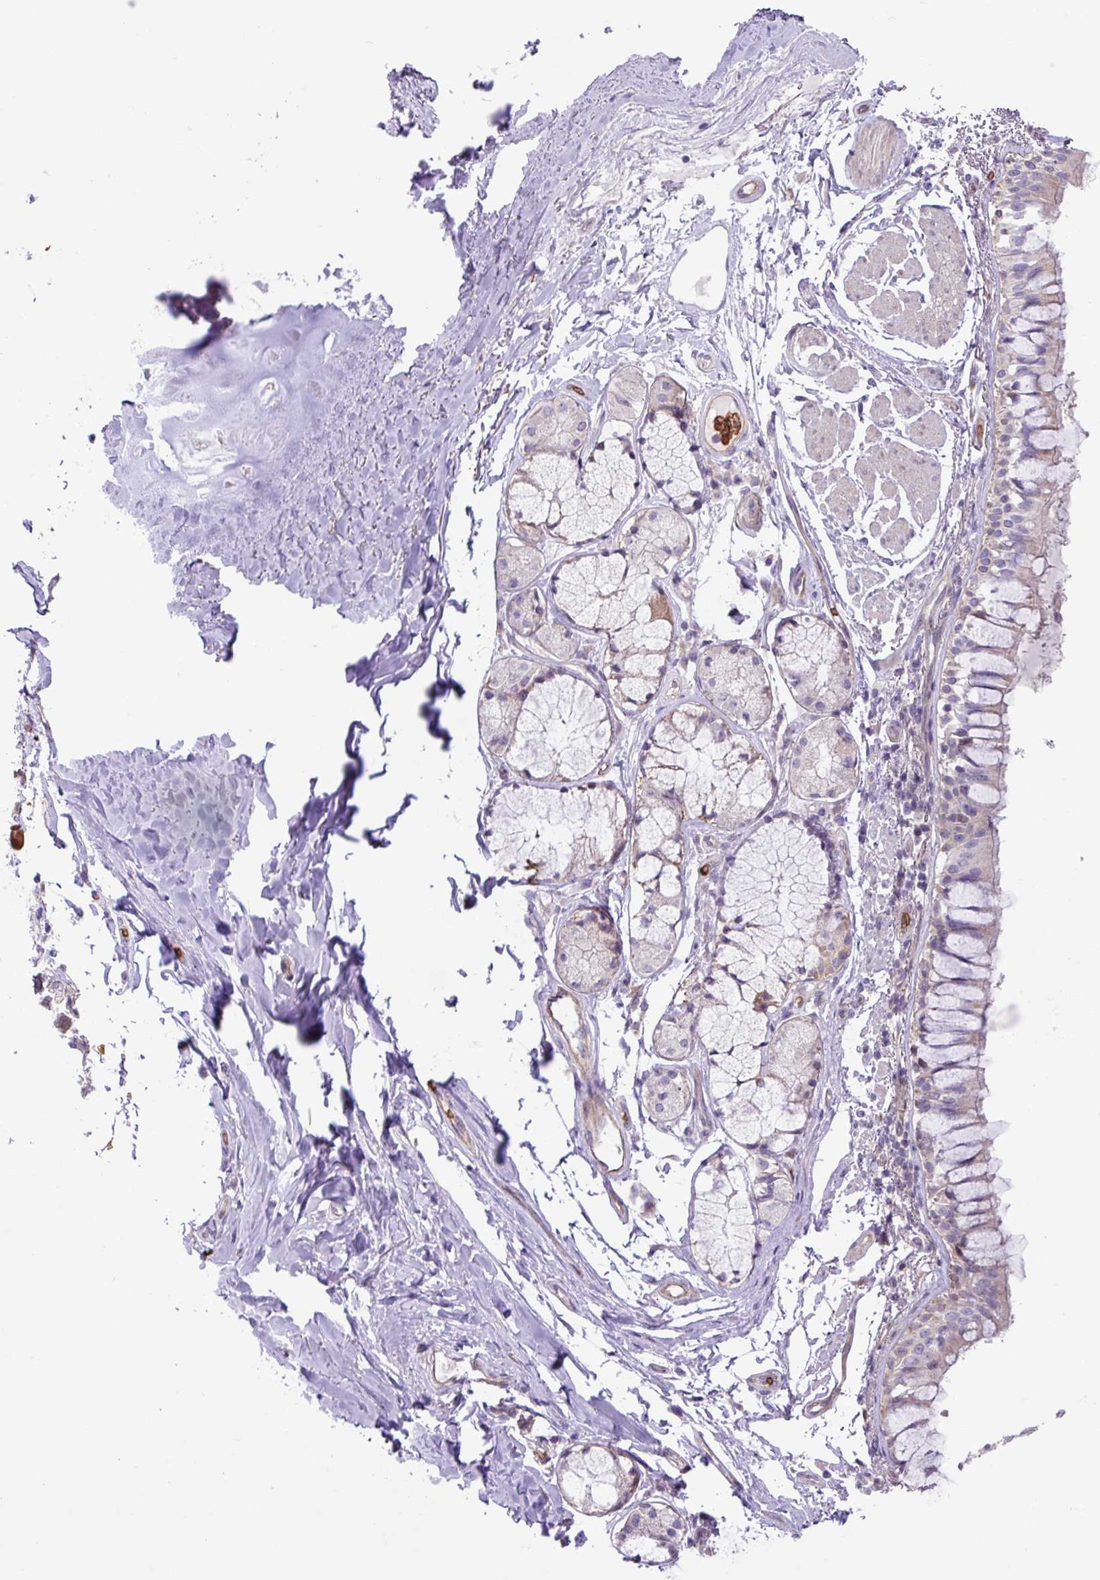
{"staining": {"intensity": "weak", "quantity": "<25%", "location": "cytoplasmic/membranous"}, "tissue": "bronchus", "cell_type": "Respiratory epithelial cells", "image_type": "normal", "snomed": [{"axis": "morphology", "description": "Normal tissue, NOS"}, {"axis": "topography", "description": "Bronchus"}], "caption": "An IHC micrograph of unremarkable bronchus is shown. There is no staining in respiratory epithelial cells of bronchus.", "gene": "RAD21L1", "patient": {"sex": "male", "age": 70}}